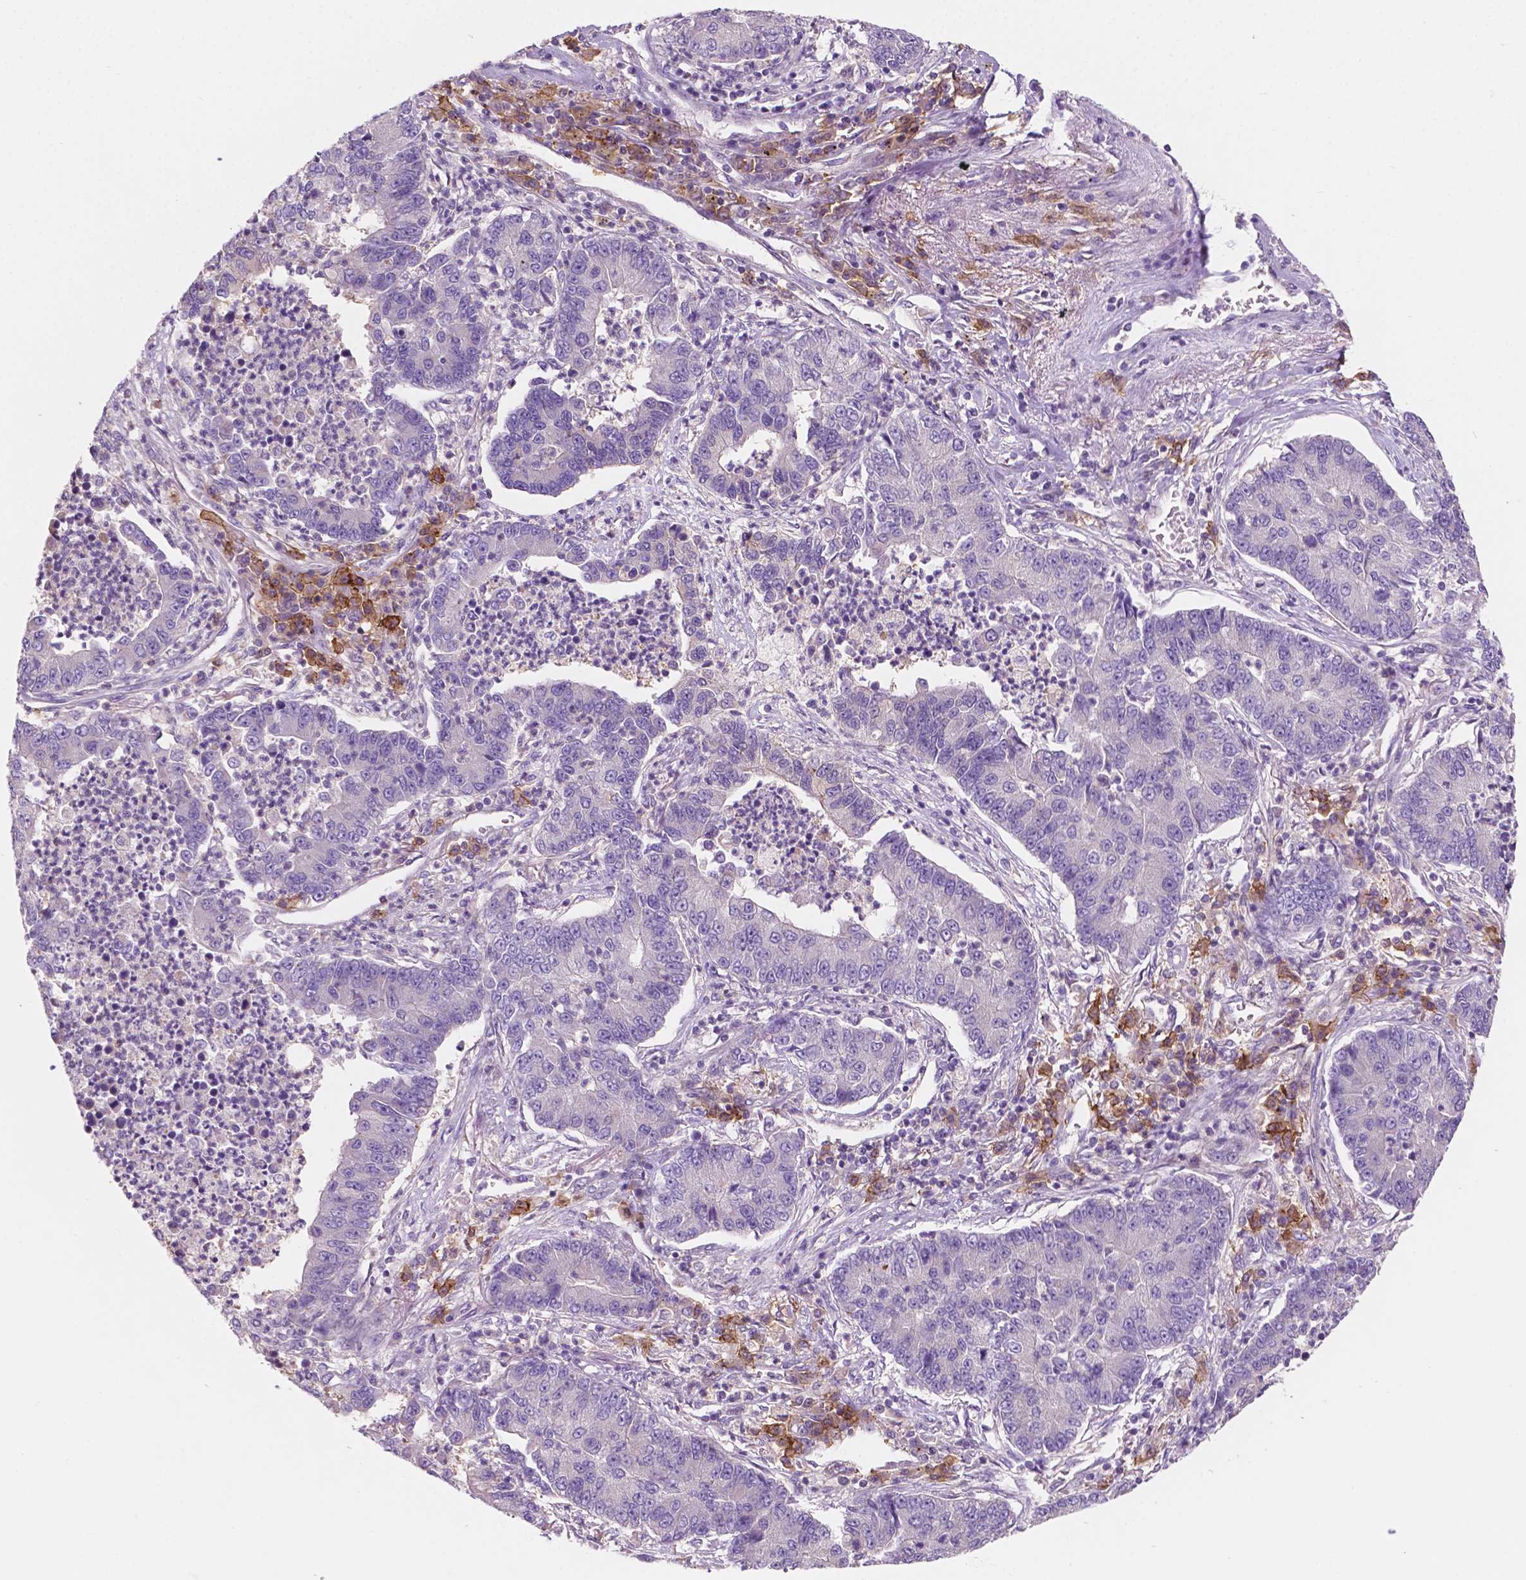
{"staining": {"intensity": "negative", "quantity": "none", "location": "none"}, "tissue": "lung cancer", "cell_type": "Tumor cells", "image_type": "cancer", "snomed": [{"axis": "morphology", "description": "Adenocarcinoma, NOS"}, {"axis": "topography", "description": "Lung"}], "caption": "The photomicrograph exhibits no significant expression in tumor cells of lung cancer (adenocarcinoma). Brightfield microscopy of immunohistochemistry stained with DAB (3,3'-diaminobenzidine) (brown) and hematoxylin (blue), captured at high magnification.", "gene": "SEMA4A", "patient": {"sex": "female", "age": 57}}